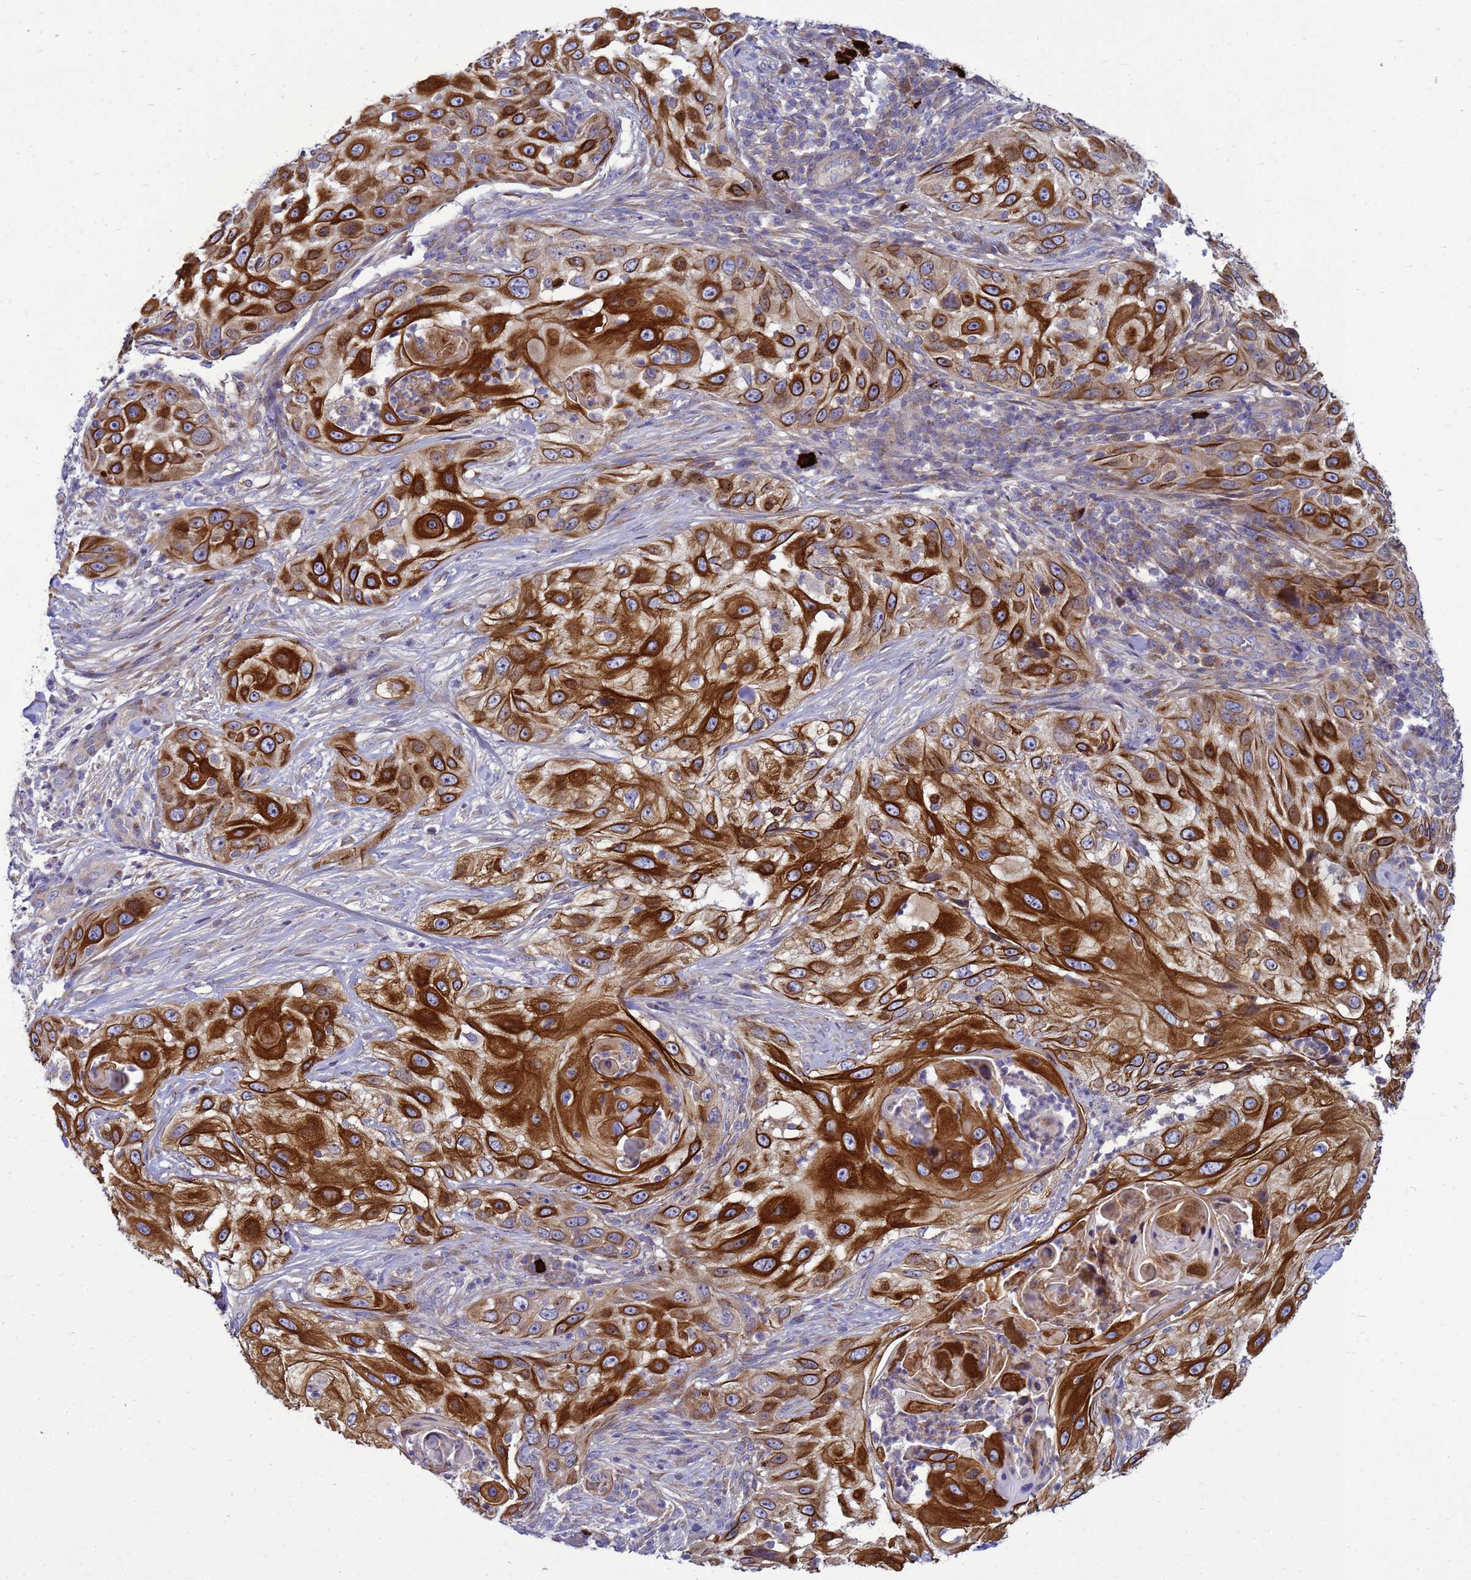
{"staining": {"intensity": "strong", "quantity": ">75%", "location": "cytoplasmic/membranous"}, "tissue": "skin cancer", "cell_type": "Tumor cells", "image_type": "cancer", "snomed": [{"axis": "morphology", "description": "Squamous cell carcinoma, NOS"}, {"axis": "topography", "description": "Skin"}], "caption": "Squamous cell carcinoma (skin) stained with DAB (3,3'-diaminobenzidine) immunohistochemistry (IHC) shows high levels of strong cytoplasmic/membranous positivity in approximately >75% of tumor cells.", "gene": "MON1B", "patient": {"sex": "female", "age": 44}}